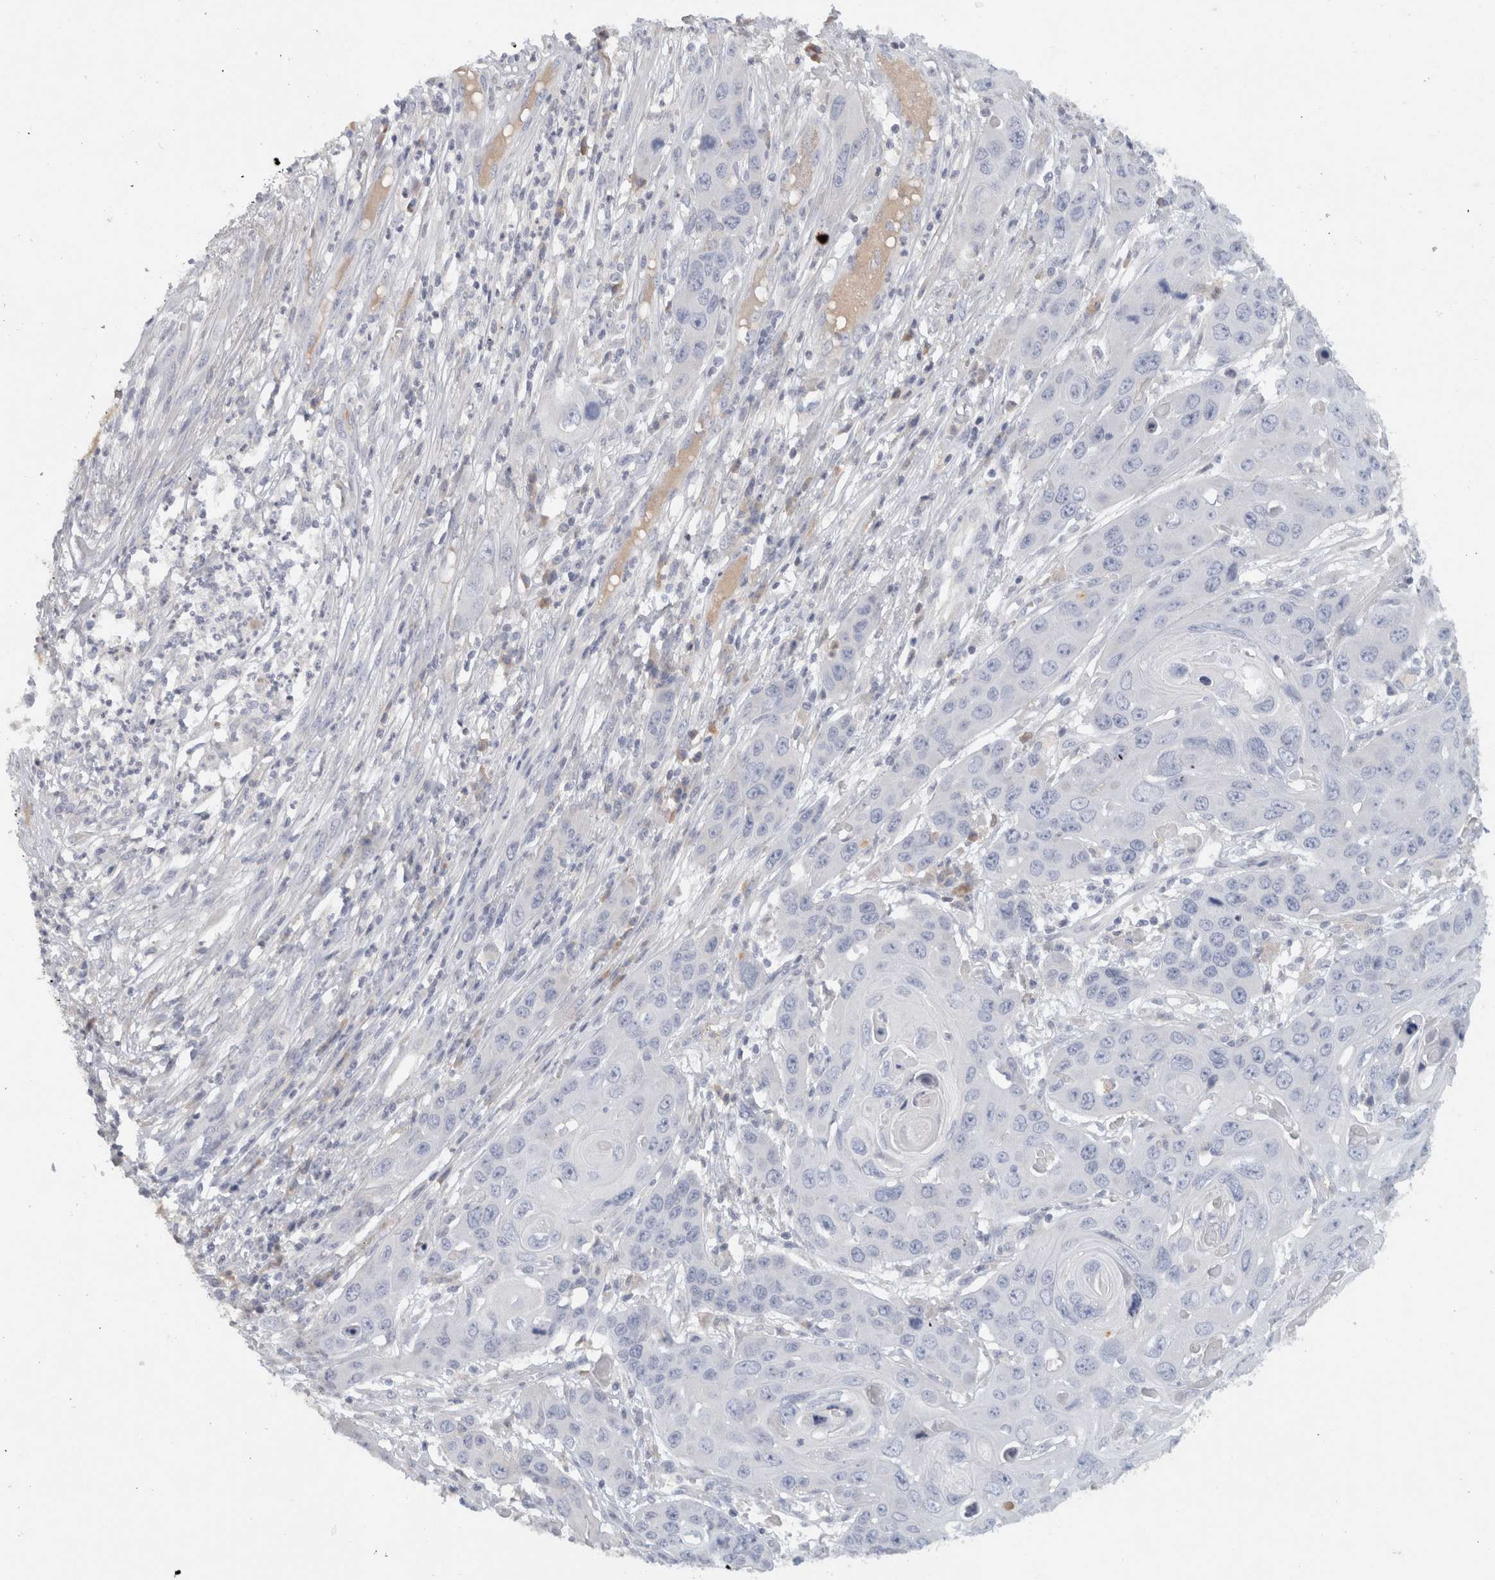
{"staining": {"intensity": "negative", "quantity": "none", "location": "none"}, "tissue": "skin cancer", "cell_type": "Tumor cells", "image_type": "cancer", "snomed": [{"axis": "morphology", "description": "Squamous cell carcinoma, NOS"}, {"axis": "topography", "description": "Skin"}], "caption": "A high-resolution histopathology image shows IHC staining of skin cancer (squamous cell carcinoma), which exhibits no significant staining in tumor cells.", "gene": "STK31", "patient": {"sex": "male", "age": 55}}